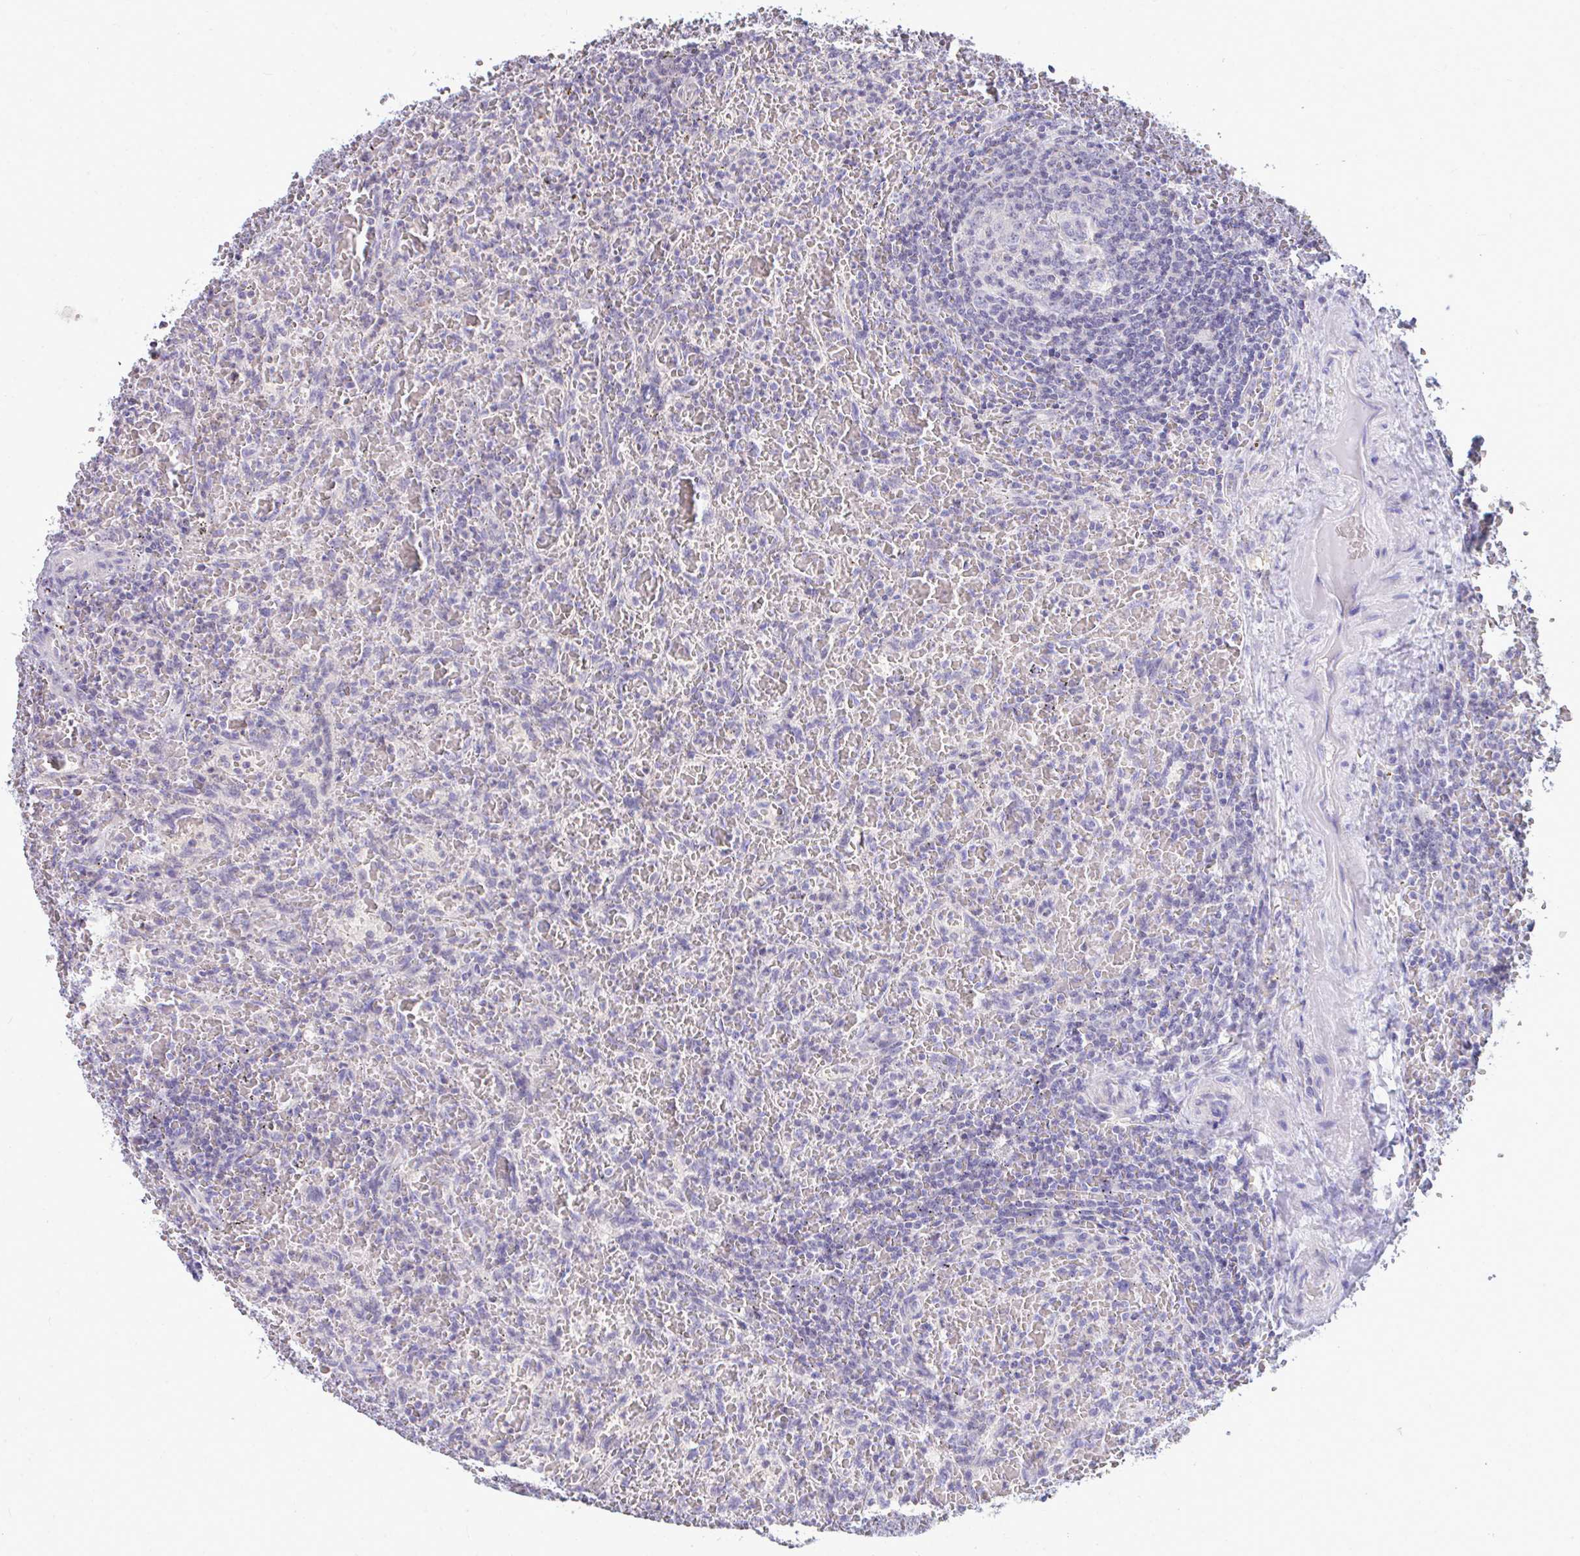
{"staining": {"intensity": "negative", "quantity": "none", "location": "none"}, "tissue": "lymphoma", "cell_type": "Tumor cells", "image_type": "cancer", "snomed": [{"axis": "morphology", "description": "Malignant lymphoma, non-Hodgkin's type, Low grade"}, {"axis": "topography", "description": "Spleen"}], "caption": "IHC micrograph of neoplastic tissue: lymphoma stained with DAB exhibits no significant protein expression in tumor cells.", "gene": "PIGK", "patient": {"sex": "female", "age": 64}}